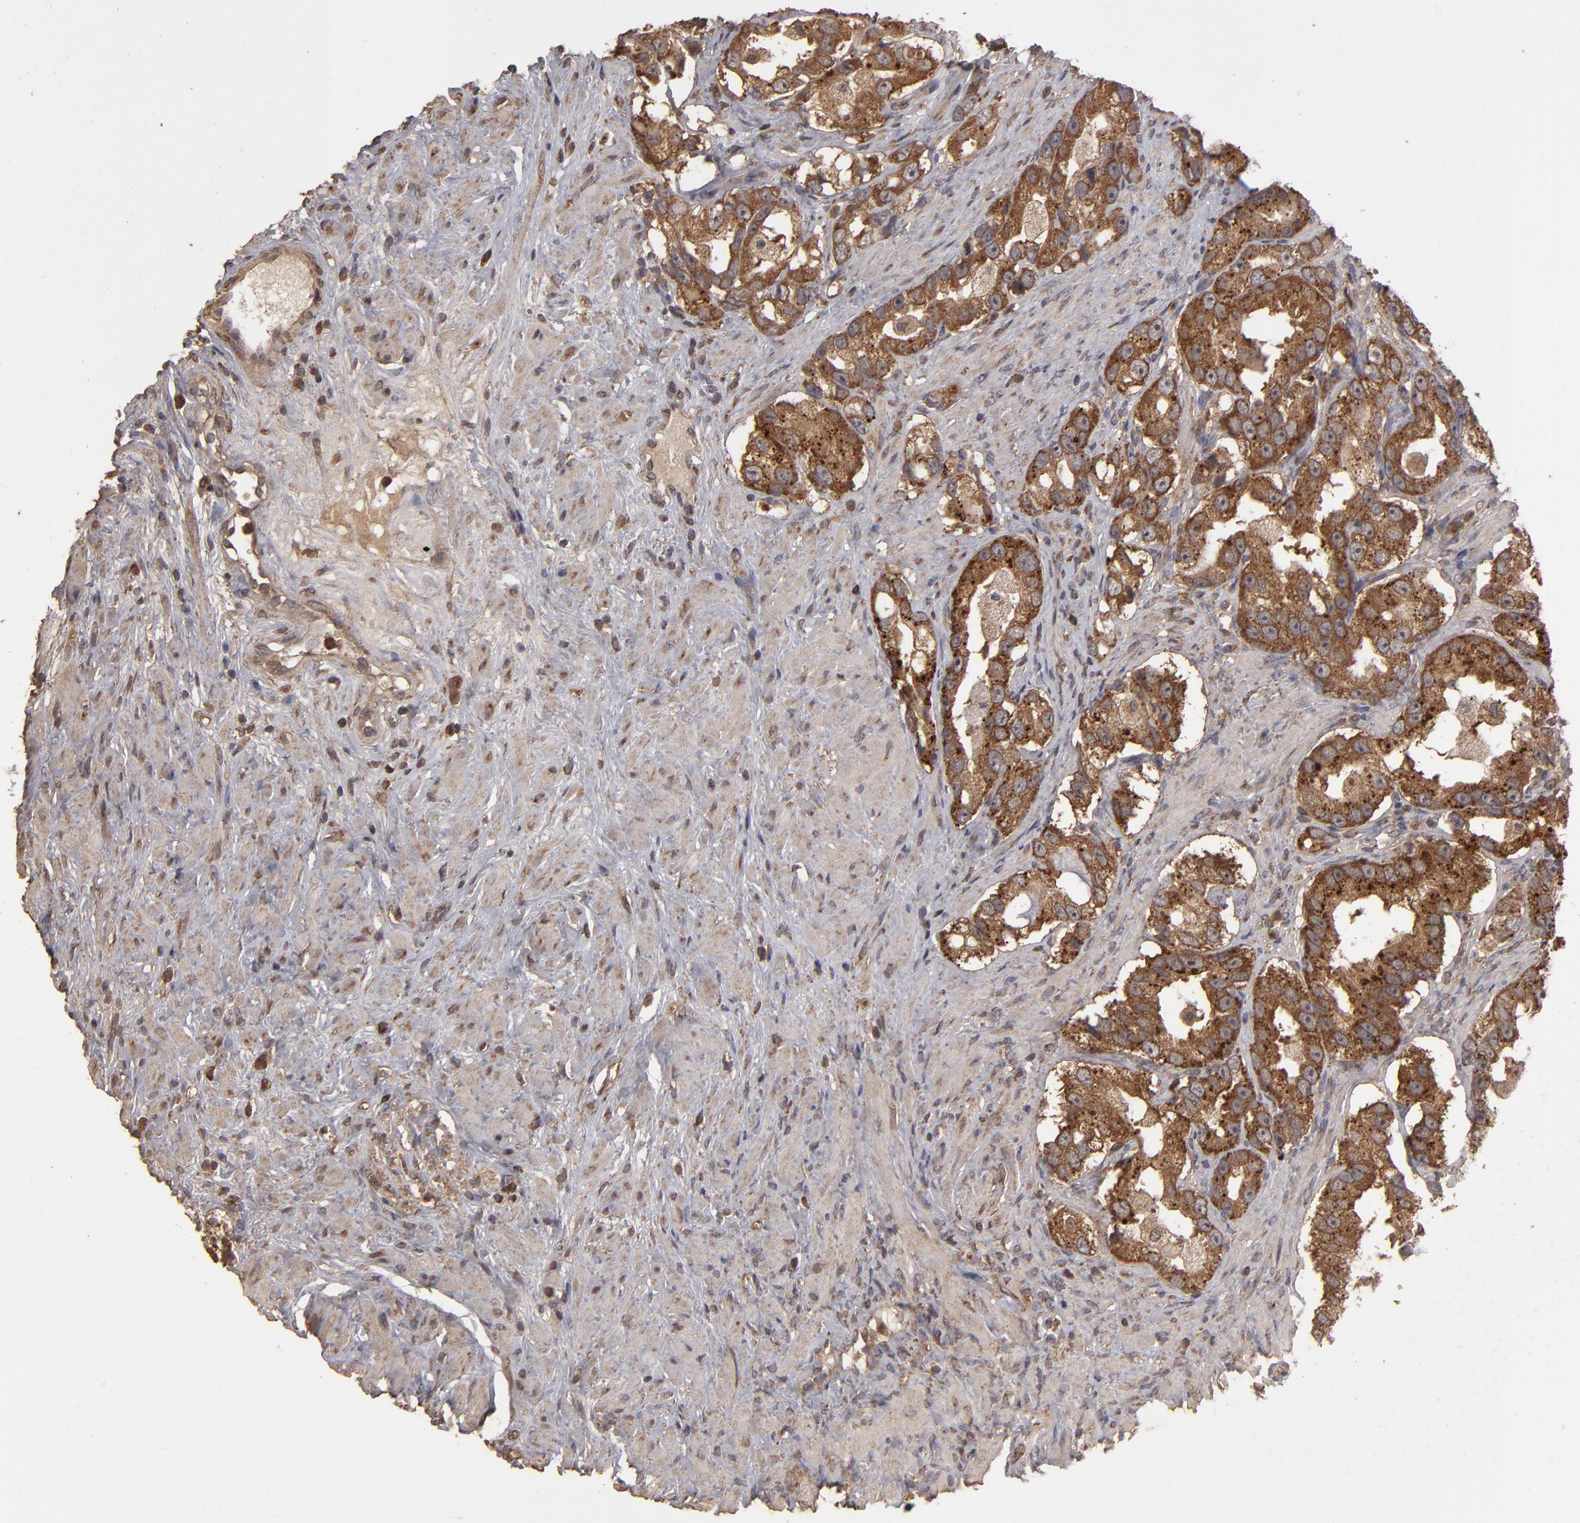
{"staining": {"intensity": "moderate", "quantity": ">75%", "location": "cytoplasmic/membranous"}, "tissue": "prostate cancer", "cell_type": "Tumor cells", "image_type": "cancer", "snomed": [{"axis": "morphology", "description": "Adenocarcinoma, High grade"}, {"axis": "topography", "description": "Prostate"}], "caption": "Protein staining displays moderate cytoplasmic/membranous staining in approximately >75% of tumor cells in high-grade adenocarcinoma (prostate). (Stains: DAB in brown, nuclei in blue, Microscopy: brightfield microscopy at high magnification).", "gene": "MMP2", "patient": {"sex": "male", "age": 63}}